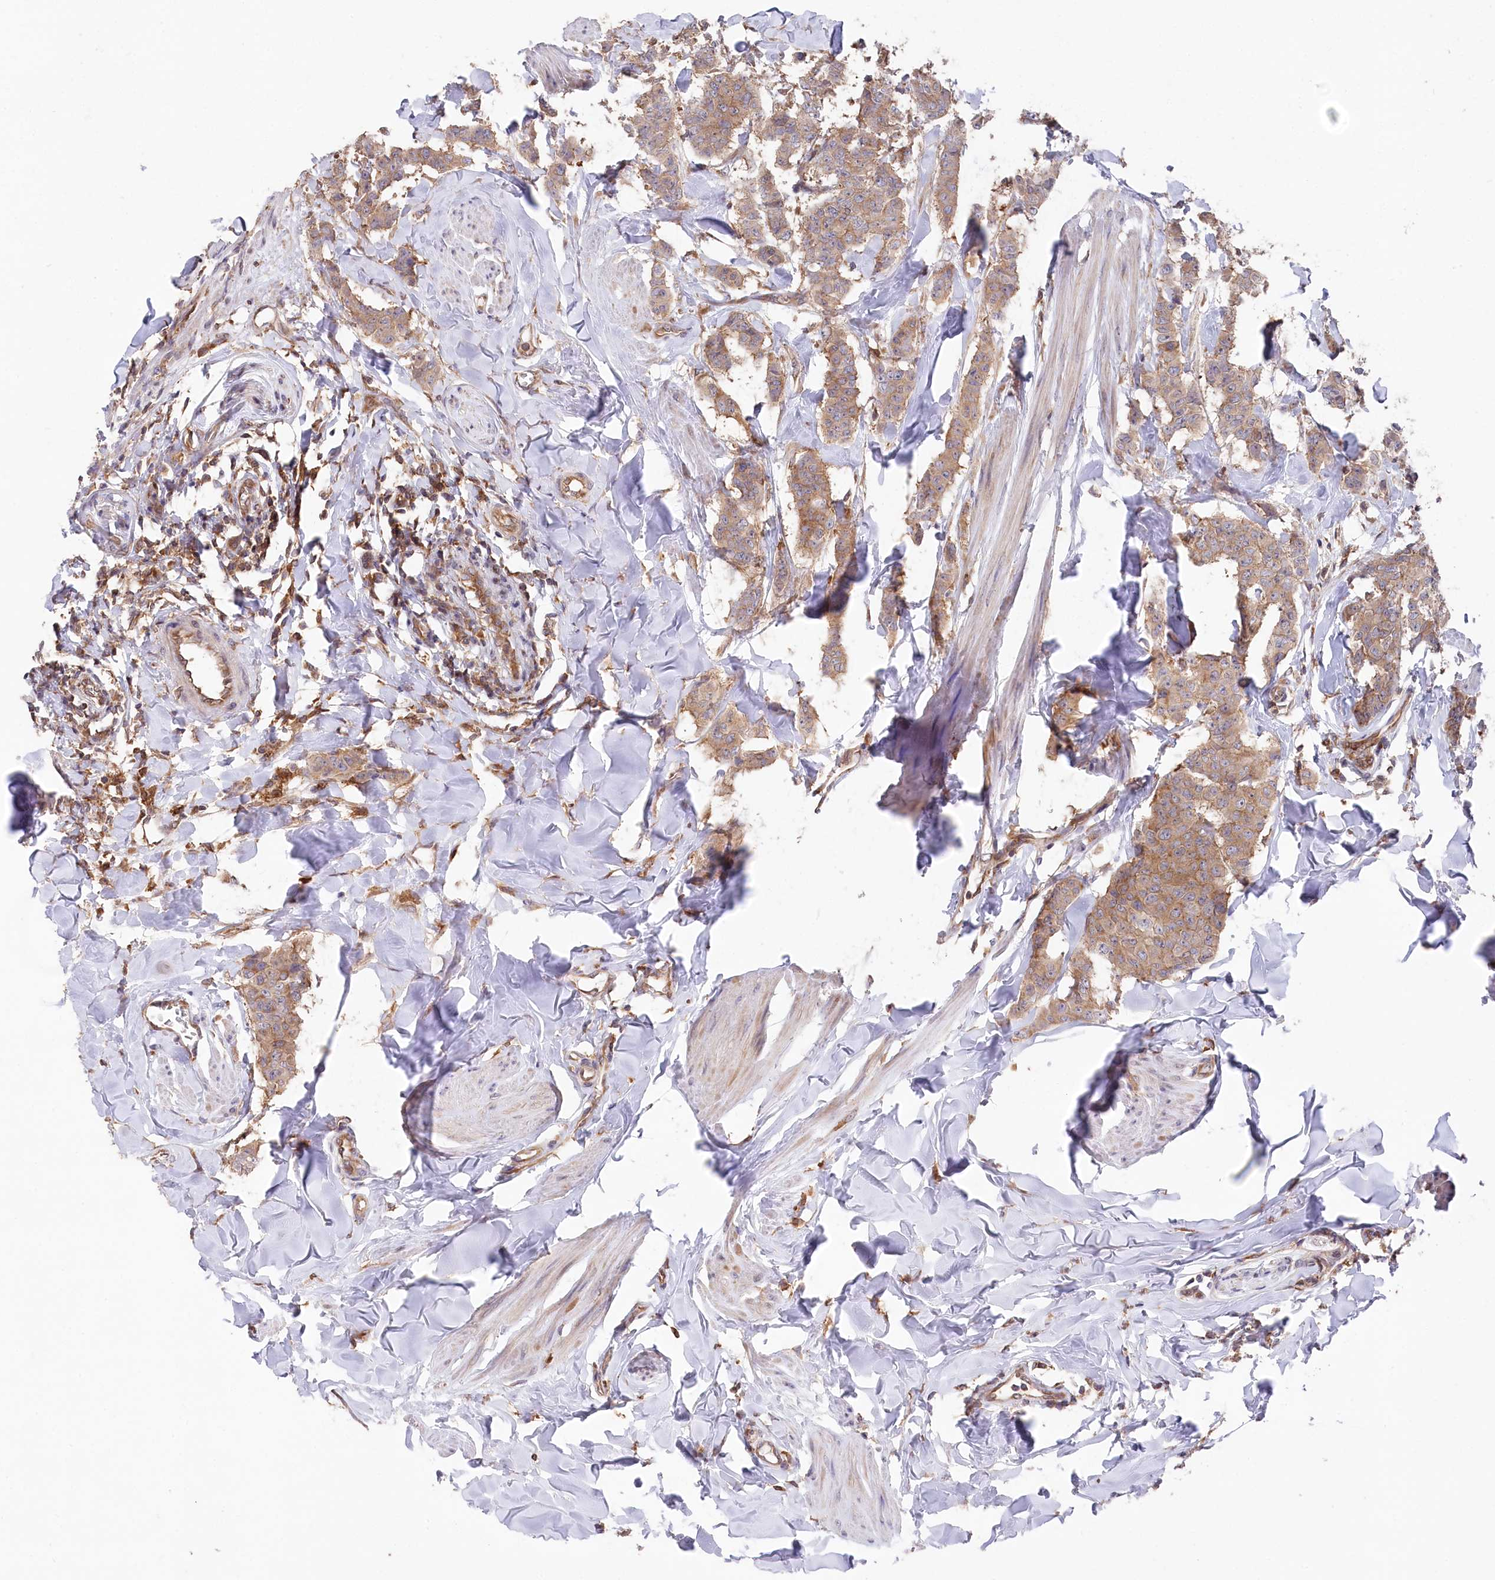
{"staining": {"intensity": "moderate", "quantity": ">75%", "location": "cytoplasmic/membranous"}, "tissue": "breast cancer", "cell_type": "Tumor cells", "image_type": "cancer", "snomed": [{"axis": "morphology", "description": "Duct carcinoma"}, {"axis": "topography", "description": "Breast"}], "caption": "This image shows immunohistochemistry staining of human intraductal carcinoma (breast), with medium moderate cytoplasmic/membranous staining in about >75% of tumor cells.", "gene": "PPP1R21", "patient": {"sex": "female", "age": 40}}